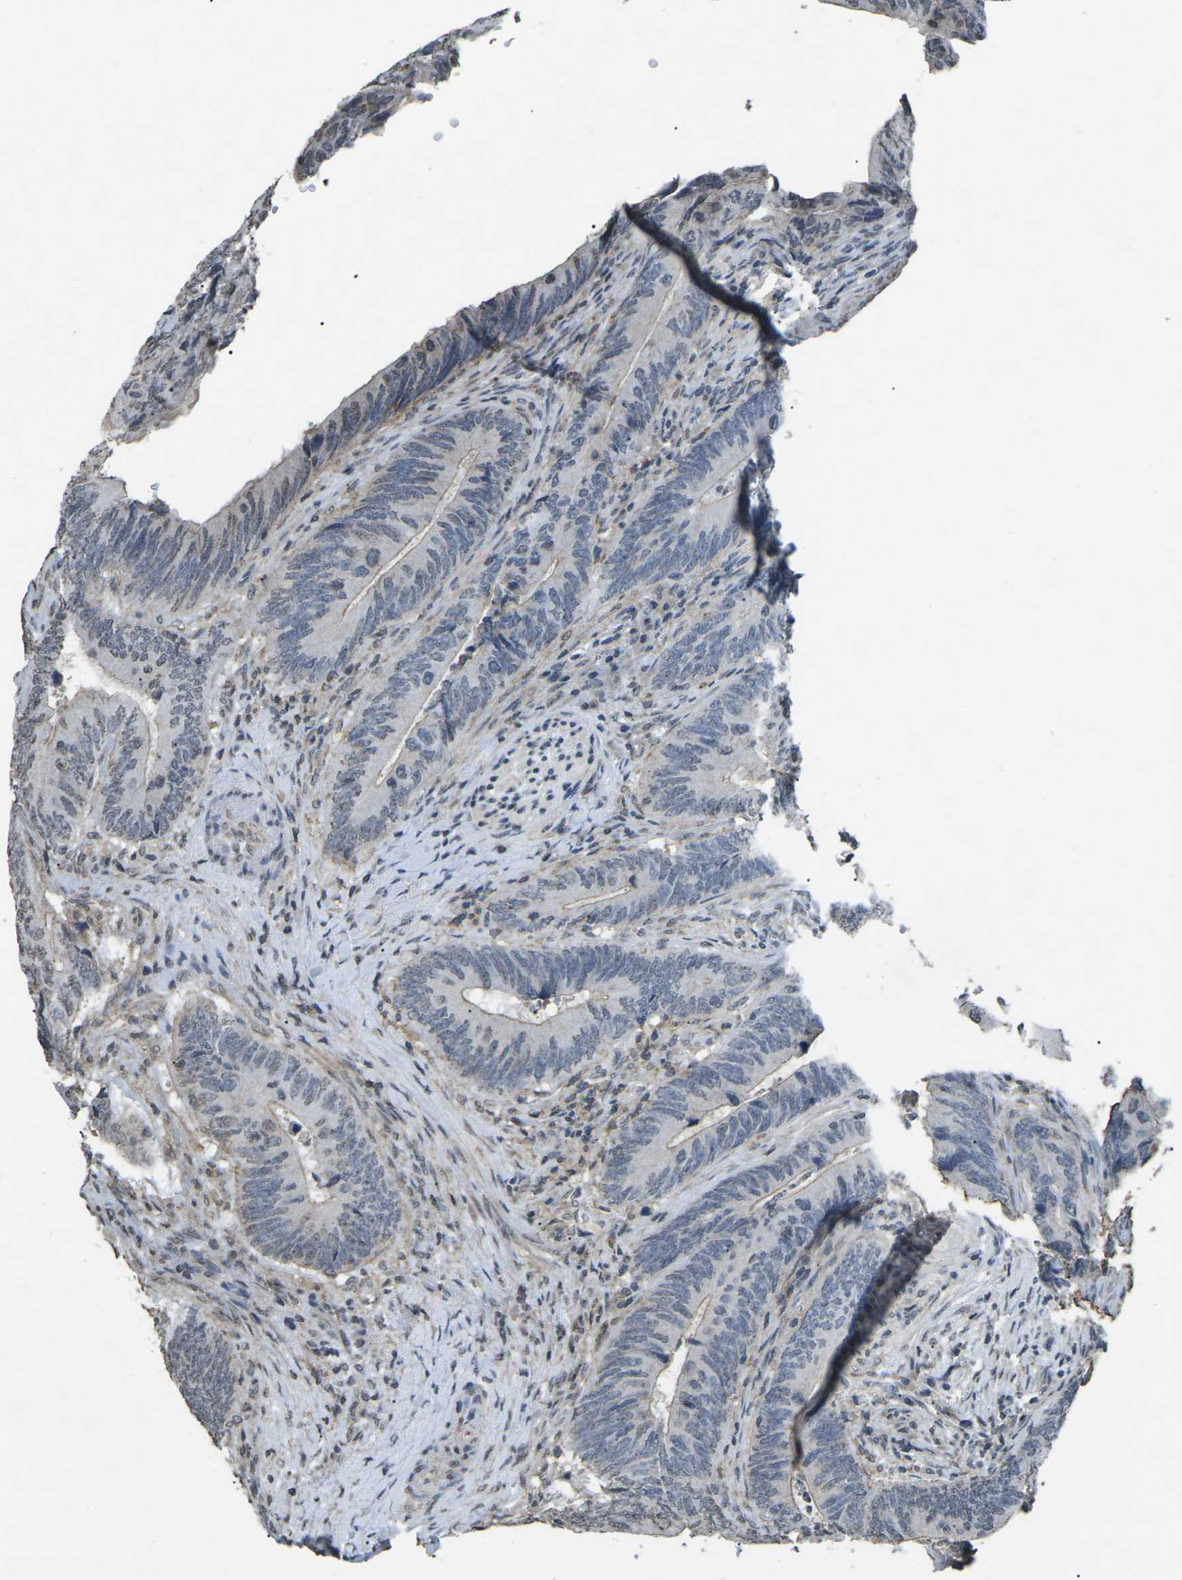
{"staining": {"intensity": "negative", "quantity": "none", "location": "none"}, "tissue": "colorectal cancer", "cell_type": "Tumor cells", "image_type": "cancer", "snomed": [{"axis": "morphology", "description": "Normal tissue, NOS"}, {"axis": "morphology", "description": "Adenocarcinoma, NOS"}, {"axis": "topography", "description": "Colon"}], "caption": "A photomicrograph of human colorectal cancer is negative for staining in tumor cells.", "gene": "TFR2", "patient": {"sex": "male", "age": 56}}